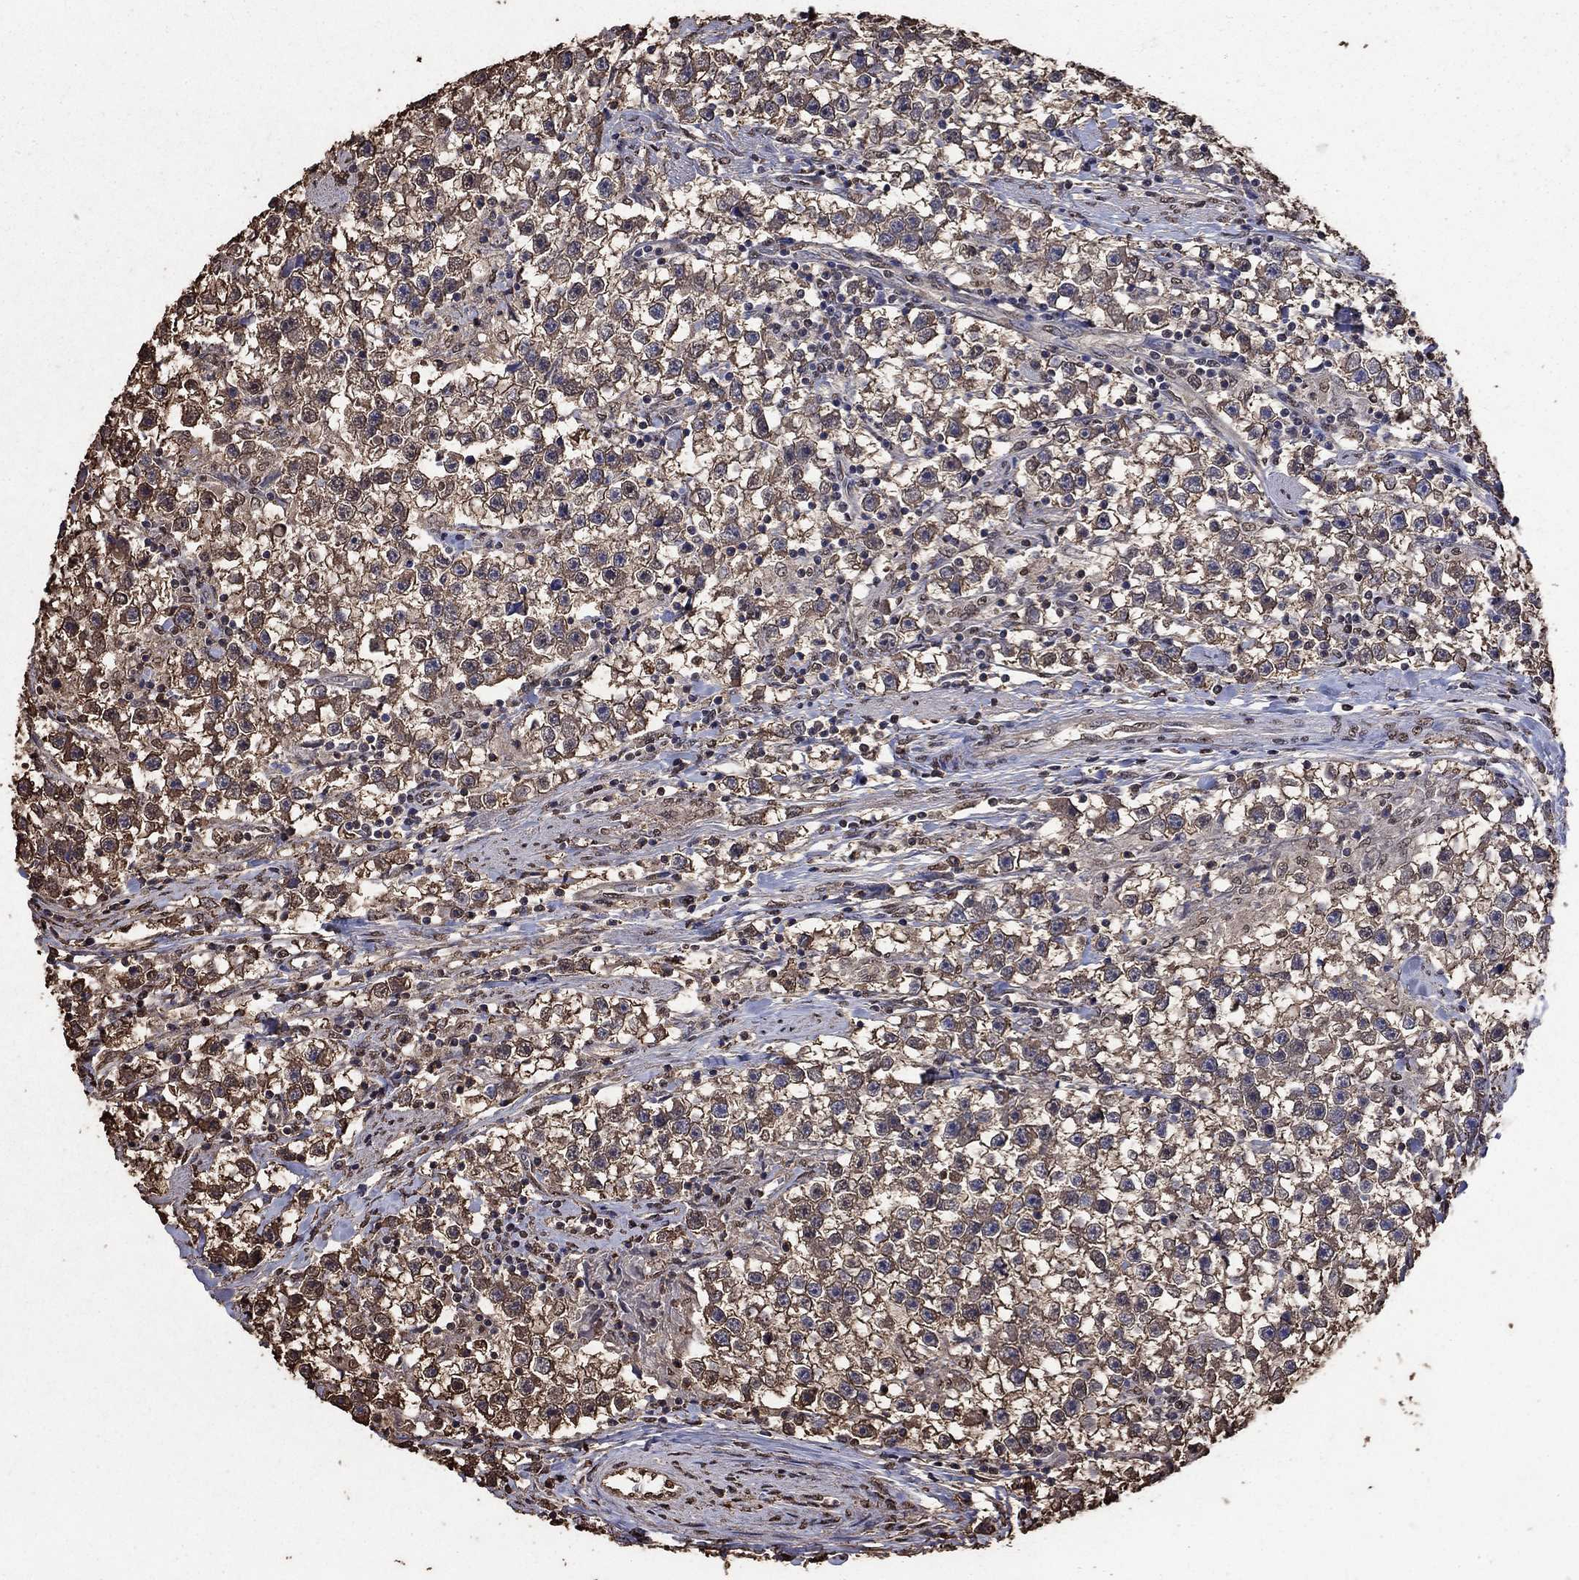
{"staining": {"intensity": "moderate", "quantity": "<25%", "location": "cytoplasmic/membranous"}, "tissue": "testis cancer", "cell_type": "Tumor cells", "image_type": "cancer", "snomed": [{"axis": "morphology", "description": "Seminoma, NOS"}, {"axis": "topography", "description": "Testis"}], "caption": "Testis seminoma stained with DAB (3,3'-diaminobenzidine) IHC exhibits low levels of moderate cytoplasmic/membranous staining in approximately <25% of tumor cells.", "gene": "GAPDH", "patient": {"sex": "male", "age": 59}}